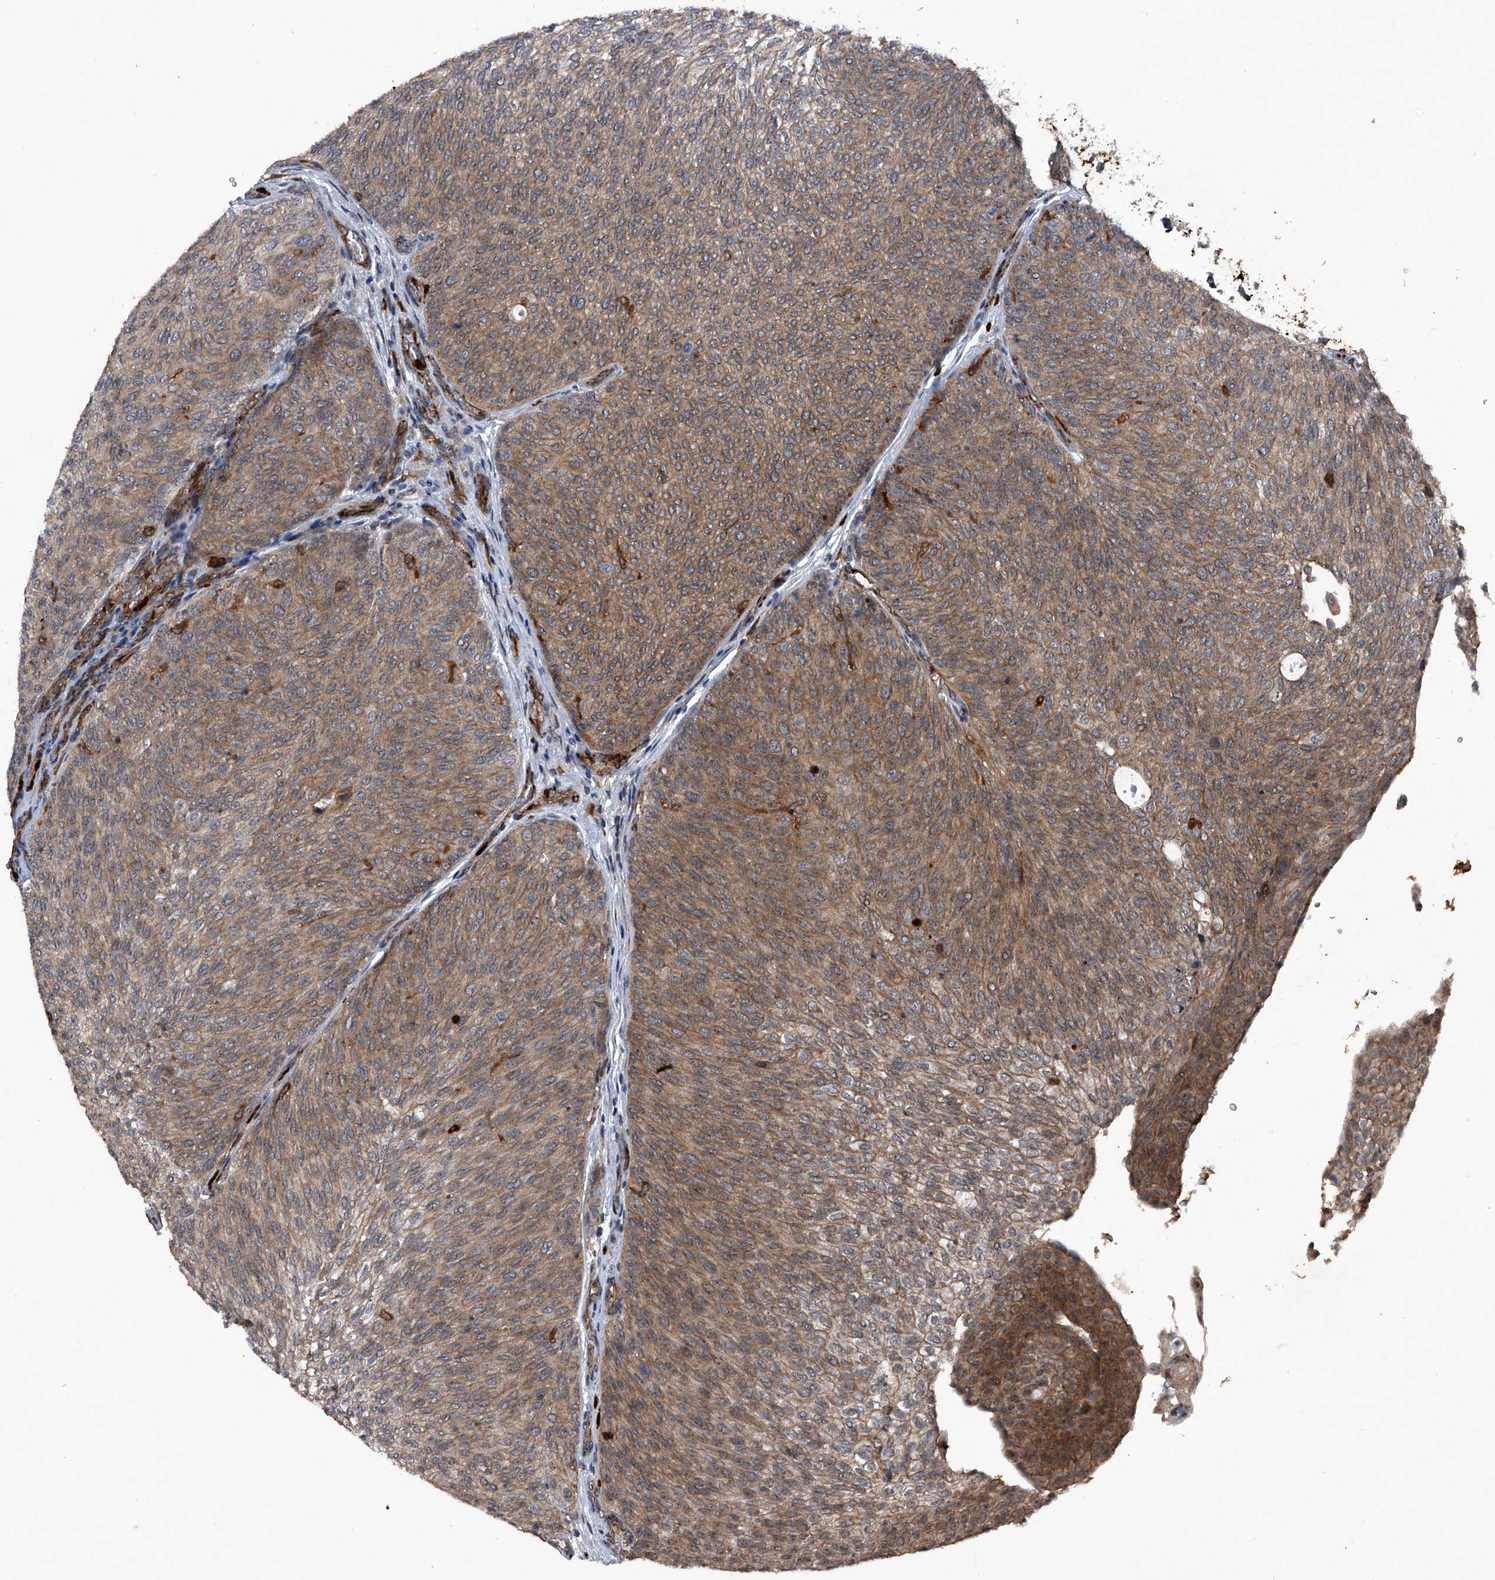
{"staining": {"intensity": "moderate", "quantity": ">75%", "location": "cytoplasmic/membranous"}, "tissue": "urothelial cancer", "cell_type": "Tumor cells", "image_type": "cancer", "snomed": [{"axis": "morphology", "description": "Urothelial carcinoma, Low grade"}, {"axis": "topography", "description": "Urinary bladder"}], "caption": "Brown immunohistochemical staining in urothelial cancer shows moderate cytoplasmic/membranous staining in approximately >75% of tumor cells. (Stains: DAB (3,3'-diaminobenzidine) in brown, nuclei in blue, Microscopy: brightfield microscopy at high magnification).", "gene": "MAPKAP1", "patient": {"sex": "female", "age": 79}}